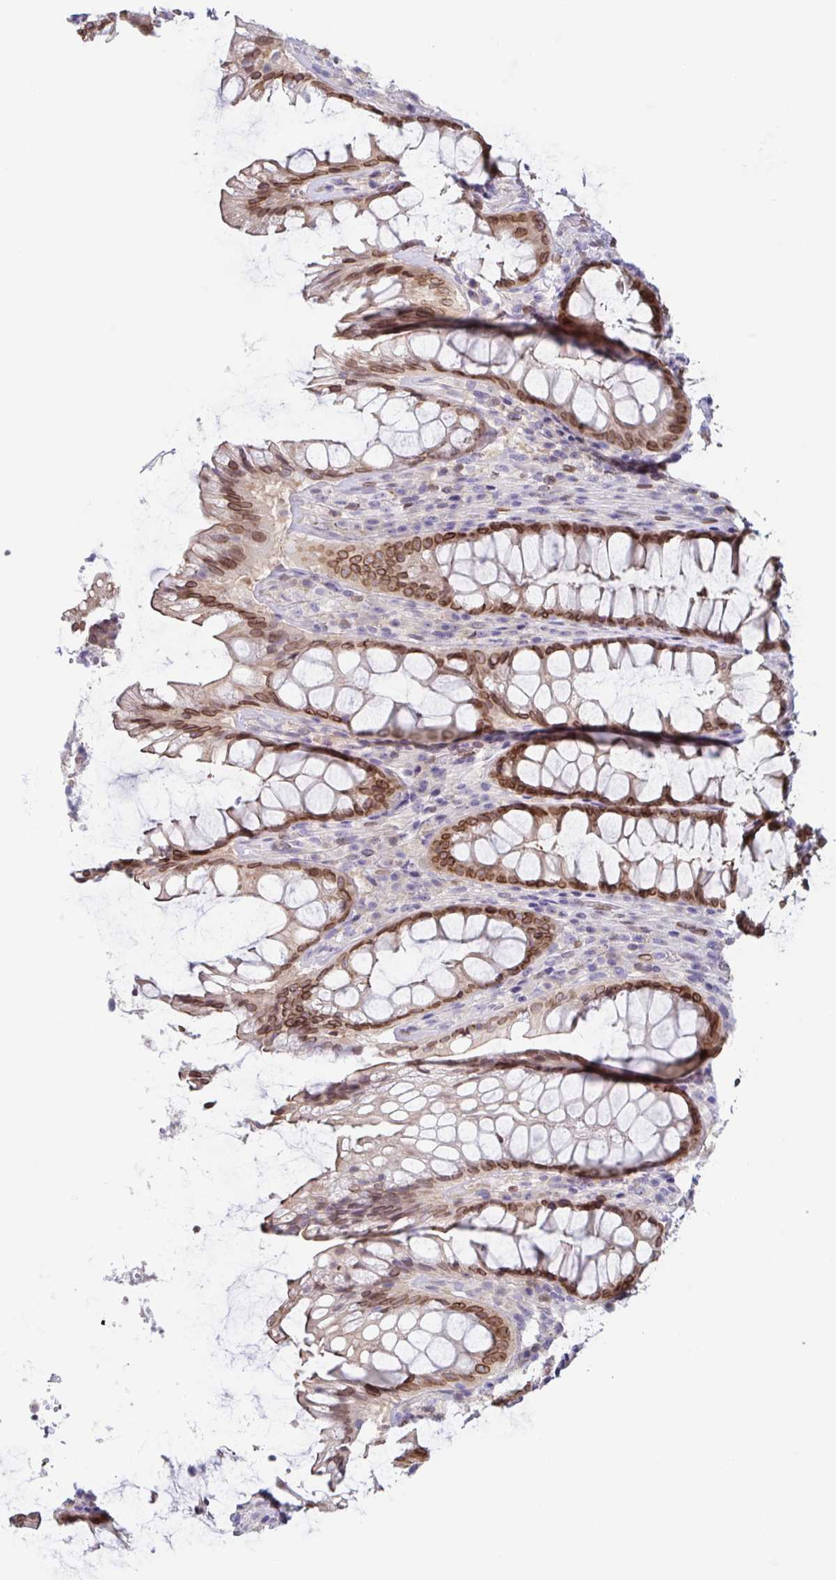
{"staining": {"intensity": "strong", "quantity": ">75%", "location": "cytoplasmic/membranous,nuclear"}, "tissue": "rectum", "cell_type": "Glandular cells", "image_type": "normal", "snomed": [{"axis": "morphology", "description": "Normal tissue, NOS"}, {"axis": "topography", "description": "Rectum"}], "caption": "This is a micrograph of immunohistochemistry (IHC) staining of normal rectum, which shows strong staining in the cytoplasmic/membranous,nuclear of glandular cells.", "gene": "SYNE2", "patient": {"sex": "male", "age": 72}}